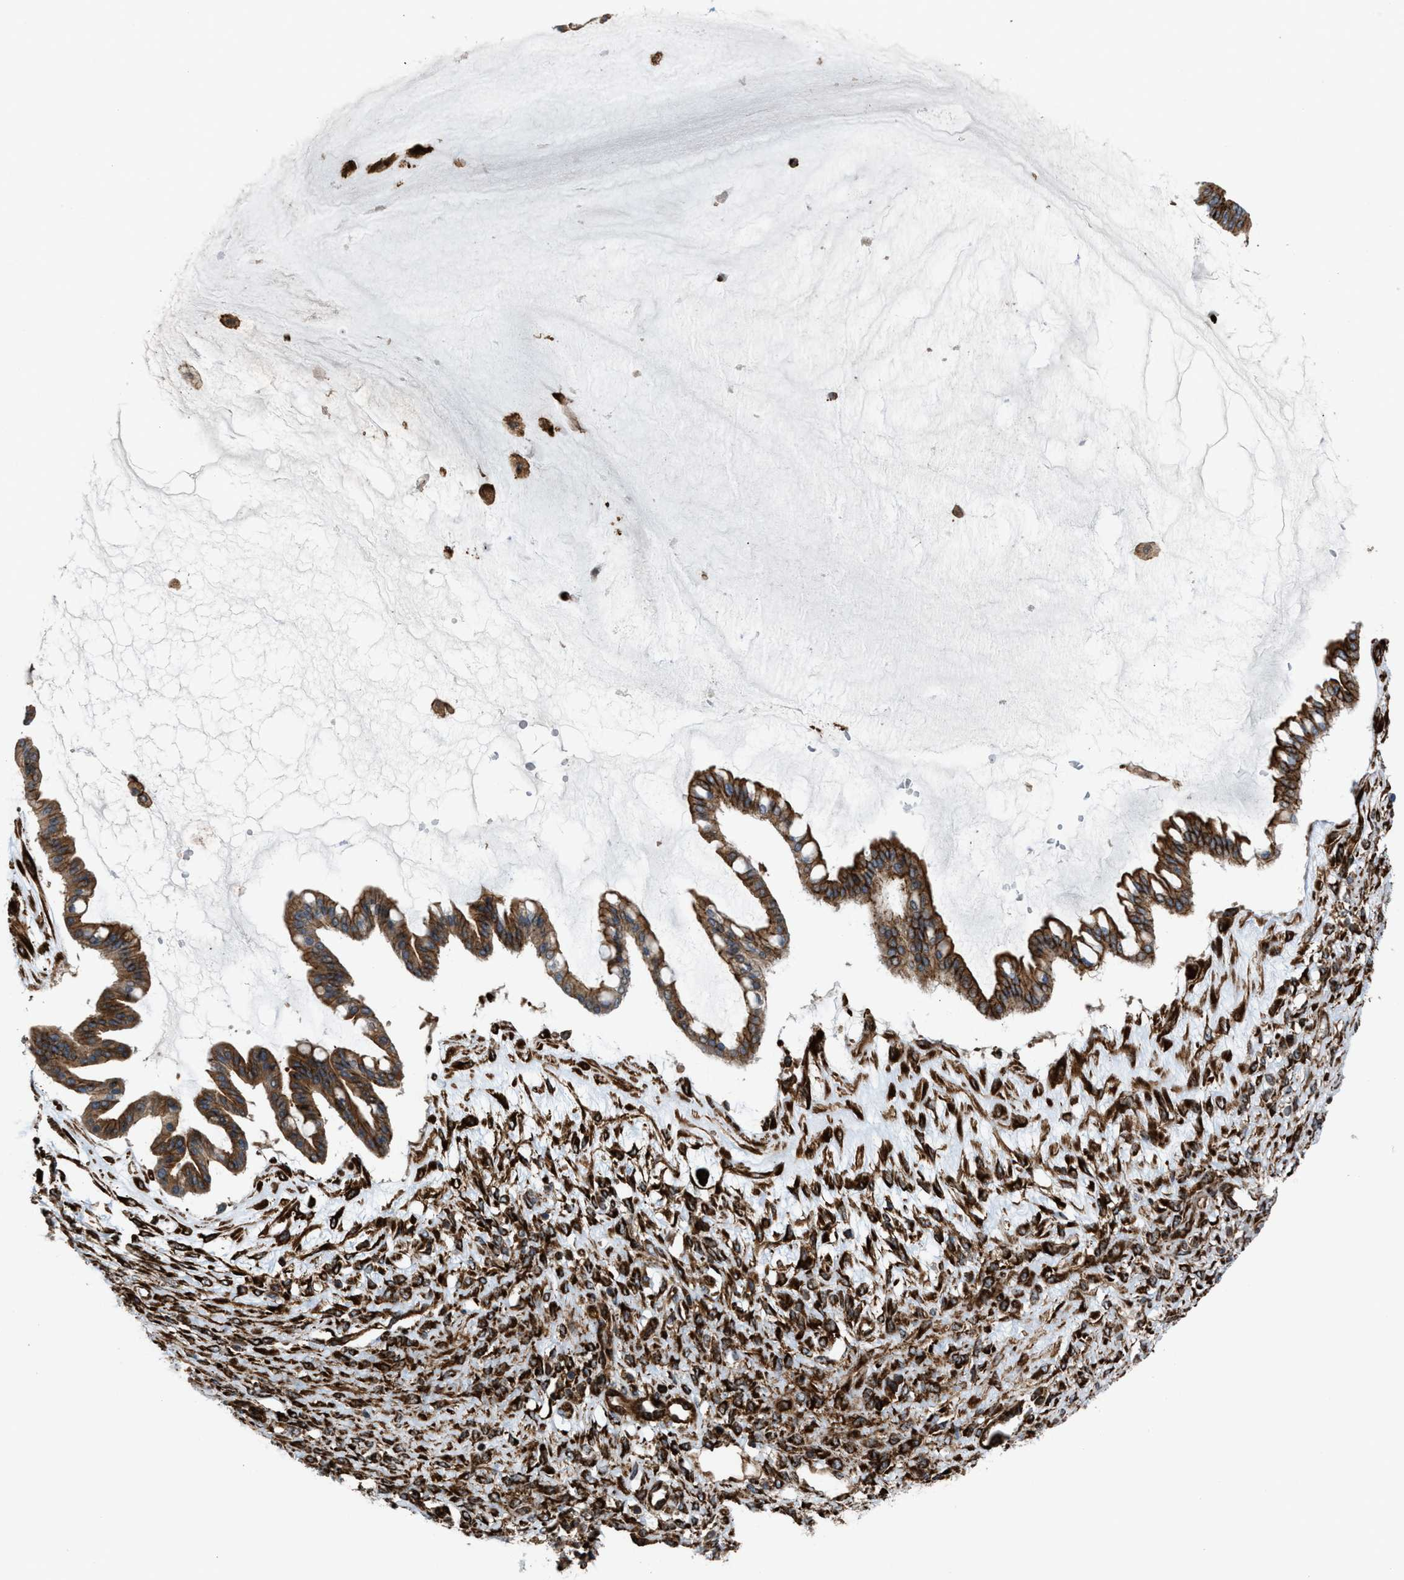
{"staining": {"intensity": "strong", "quantity": ">75%", "location": "cytoplasmic/membranous"}, "tissue": "ovarian cancer", "cell_type": "Tumor cells", "image_type": "cancer", "snomed": [{"axis": "morphology", "description": "Cystadenocarcinoma, mucinous, NOS"}, {"axis": "topography", "description": "Ovary"}], "caption": "Immunohistochemistry (IHC) histopathology image of neoplastic tissue: ovarian mucinous cystadenocarcinoma stained using immunohistochemistry exhibits high levels of strong protein expression localized specifically in the cytoplasmic/membranous of tumor cells, appearing as a cytoplasmic/membranous brown color.", "gene": "EGLN1", "patient": {"sex": "female", "age": 73}}